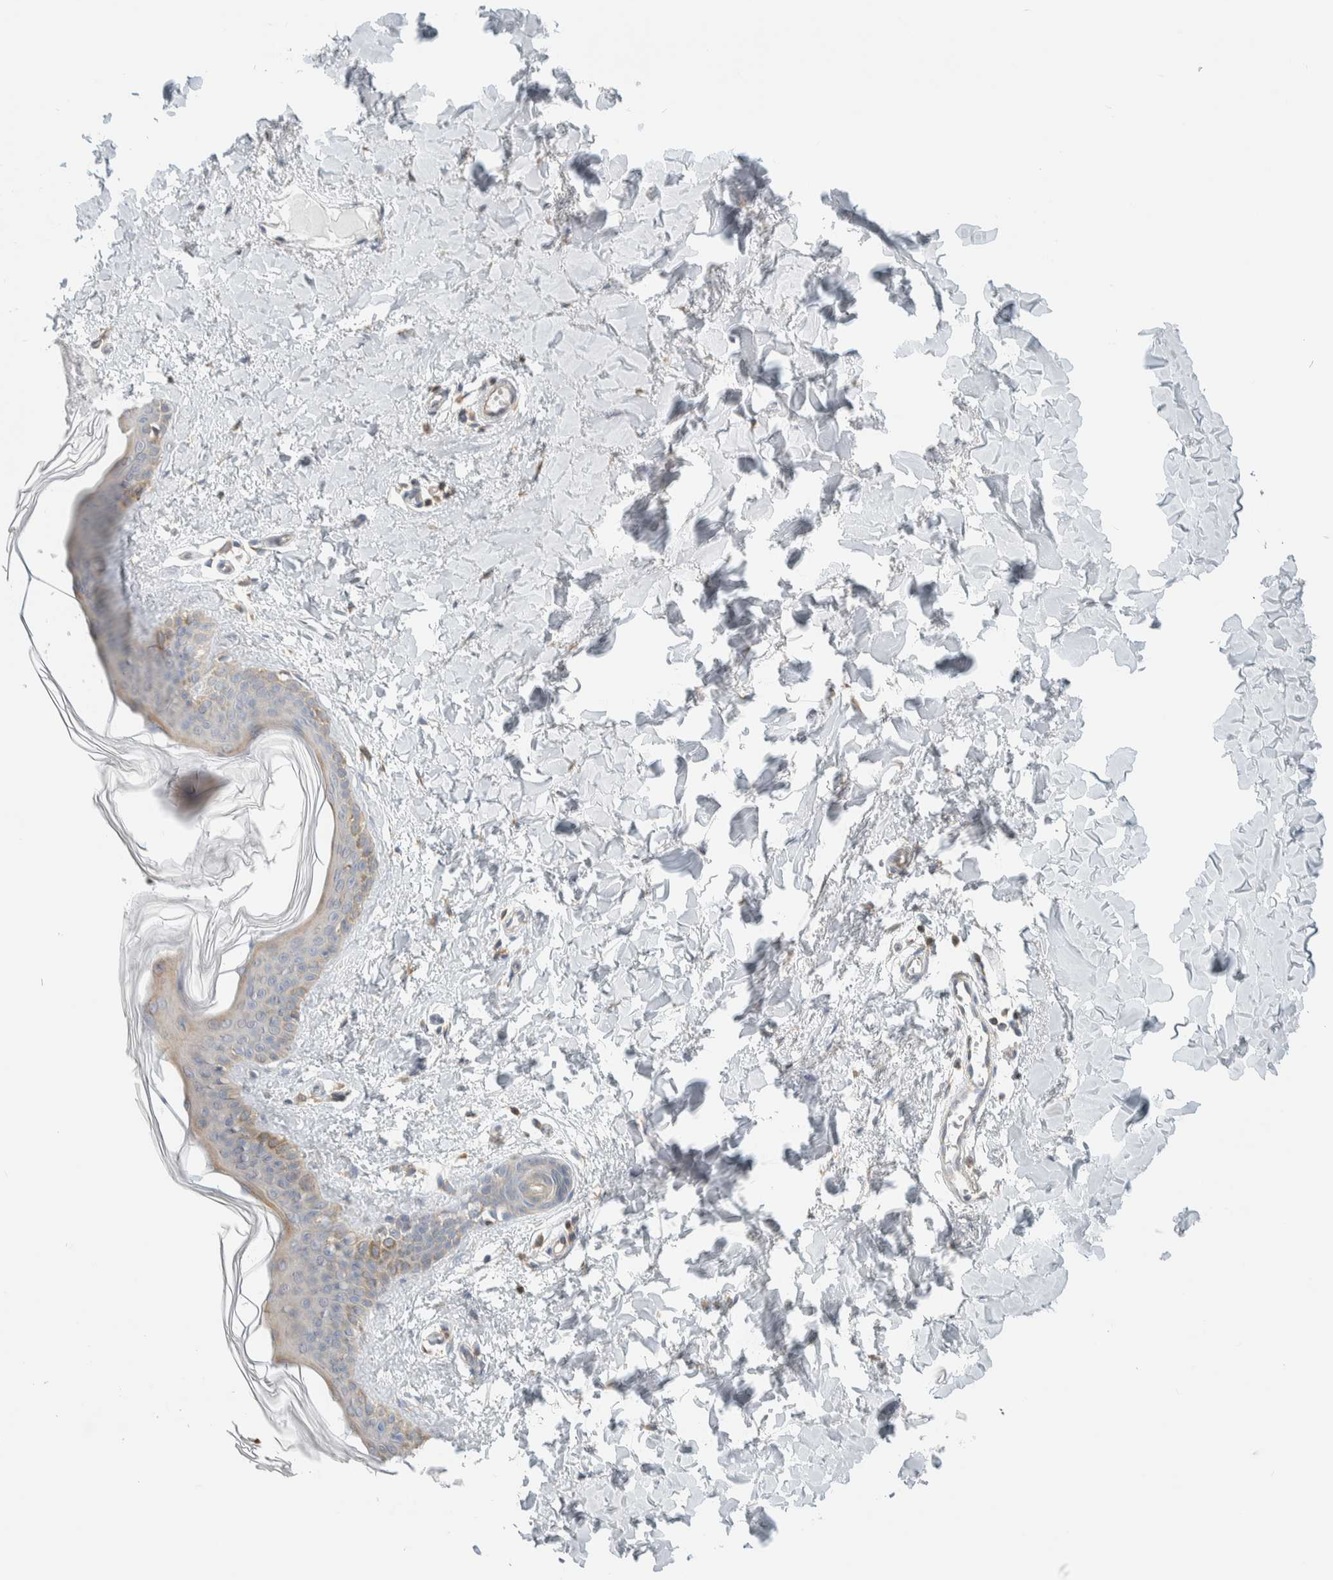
{"staining": {"intensity": "weak", "quantity": ">75%", "location": "cytoplasmic/membranous"}, "tissue": "skin", "cell_type": "Fibroblasts", "image_type": "normal", "snomed": [{"axis": "morphology", "description": "Normal tissue, NOS"}, {"axis": "topography", "description": "Skin"}], "caption": "IHC (DAB (3,3'-diaminobenzidine)) staining of normal human skin exhibits weak cytoplasmic/membranous protein positivity in approximately >75% of fibroblasts. Using DAB (brown) and hematoxylin (blue) stains, captured at high magnification using brightfield microscopy.", "gene": "CCDC57", "patient": {"sex": "female", "age": 17}}